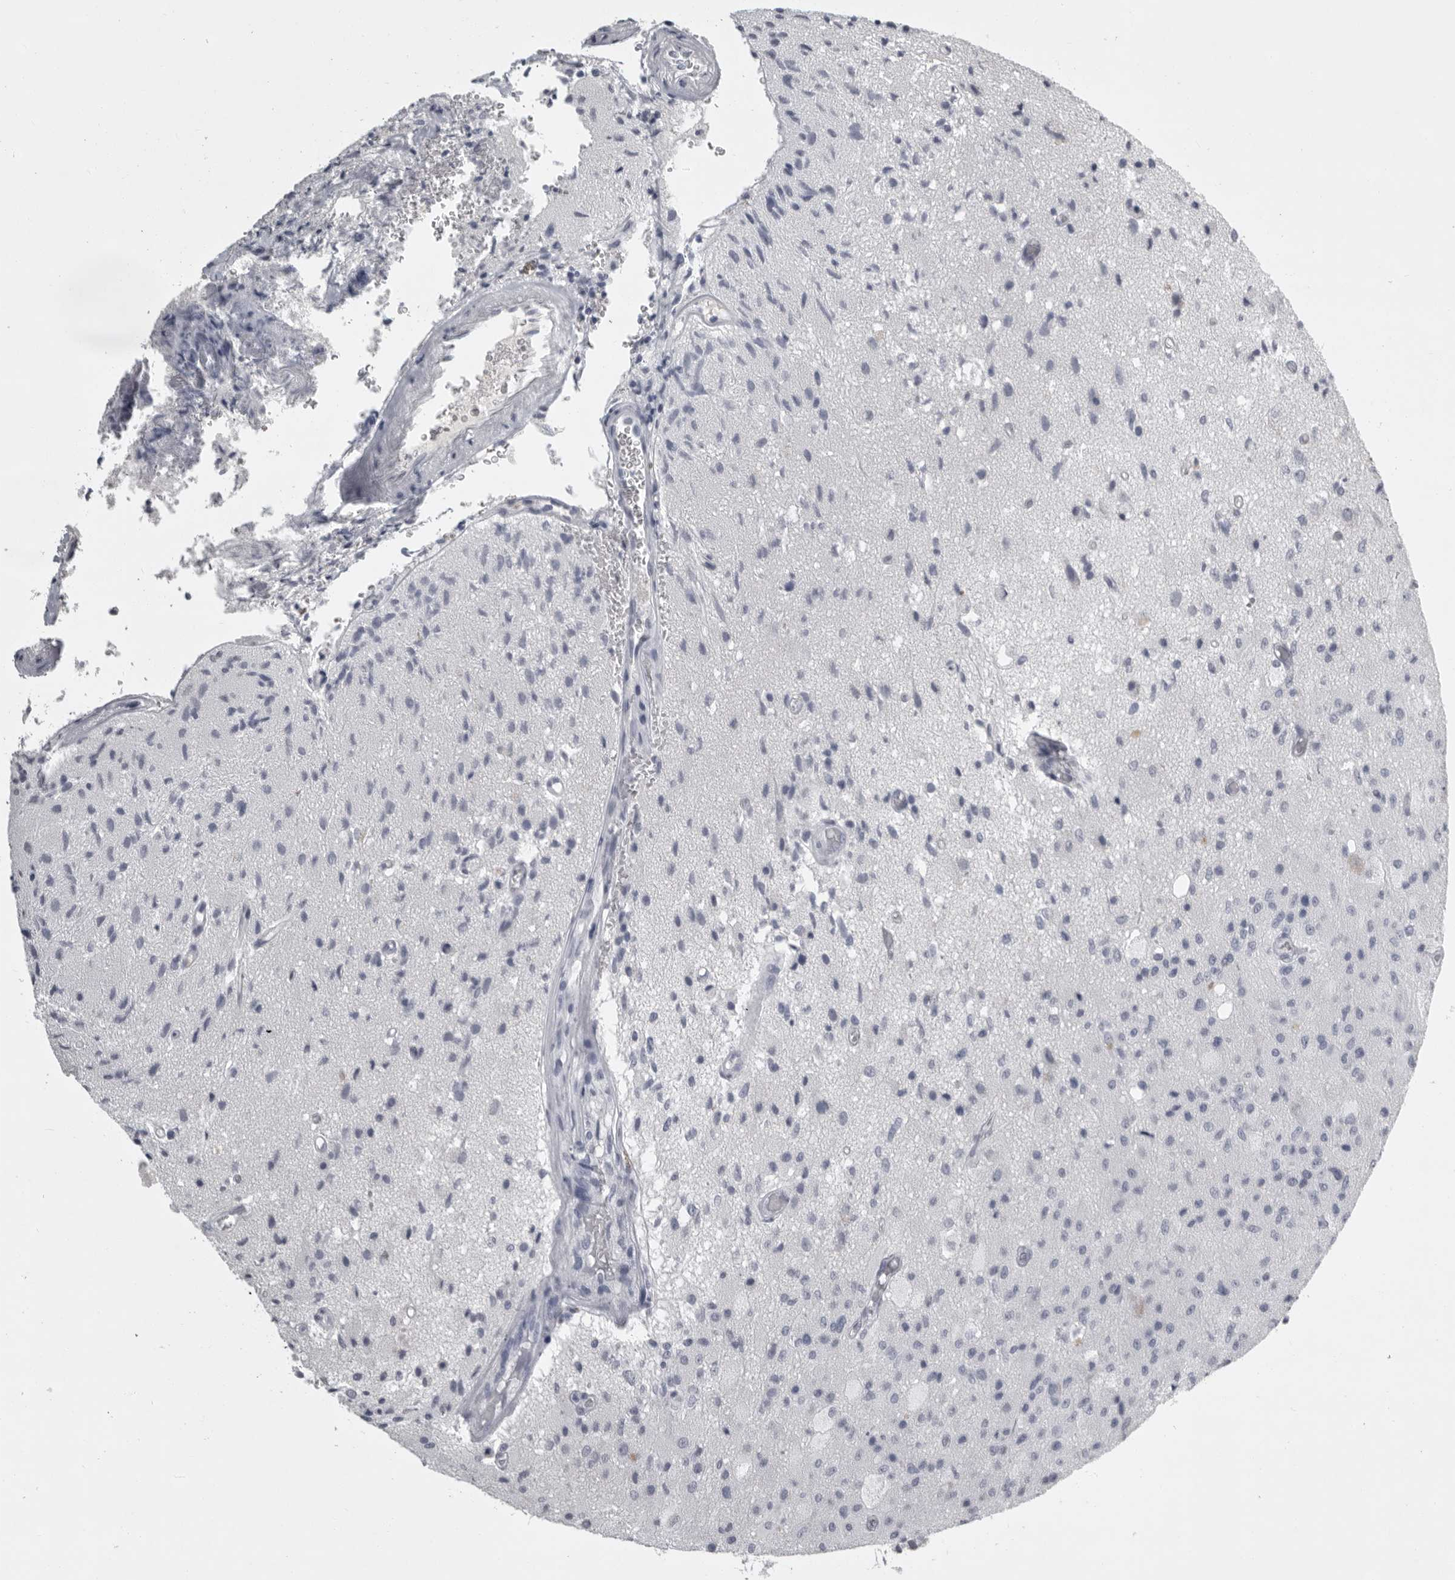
{"staining": {"intensity": "negative", "quantity": "none", "location": "none"}, "tissue": "glioma", "cell_type": "Tumor cells", "image_type": "cancer", "snomed": [{"axis": "morphology", "description": "Normal tissue, NOS"}, {"axis": "morphology", "description": "Glioma, malignant, High grade"}, {"axis": "topography", "description": "Cerebral cortex"}], "caption": "This is an IHC image of glioma. There is no positivity in tumor cells.", "gene": "GNLY", "patient": {"sex": "male", "age": 77}}